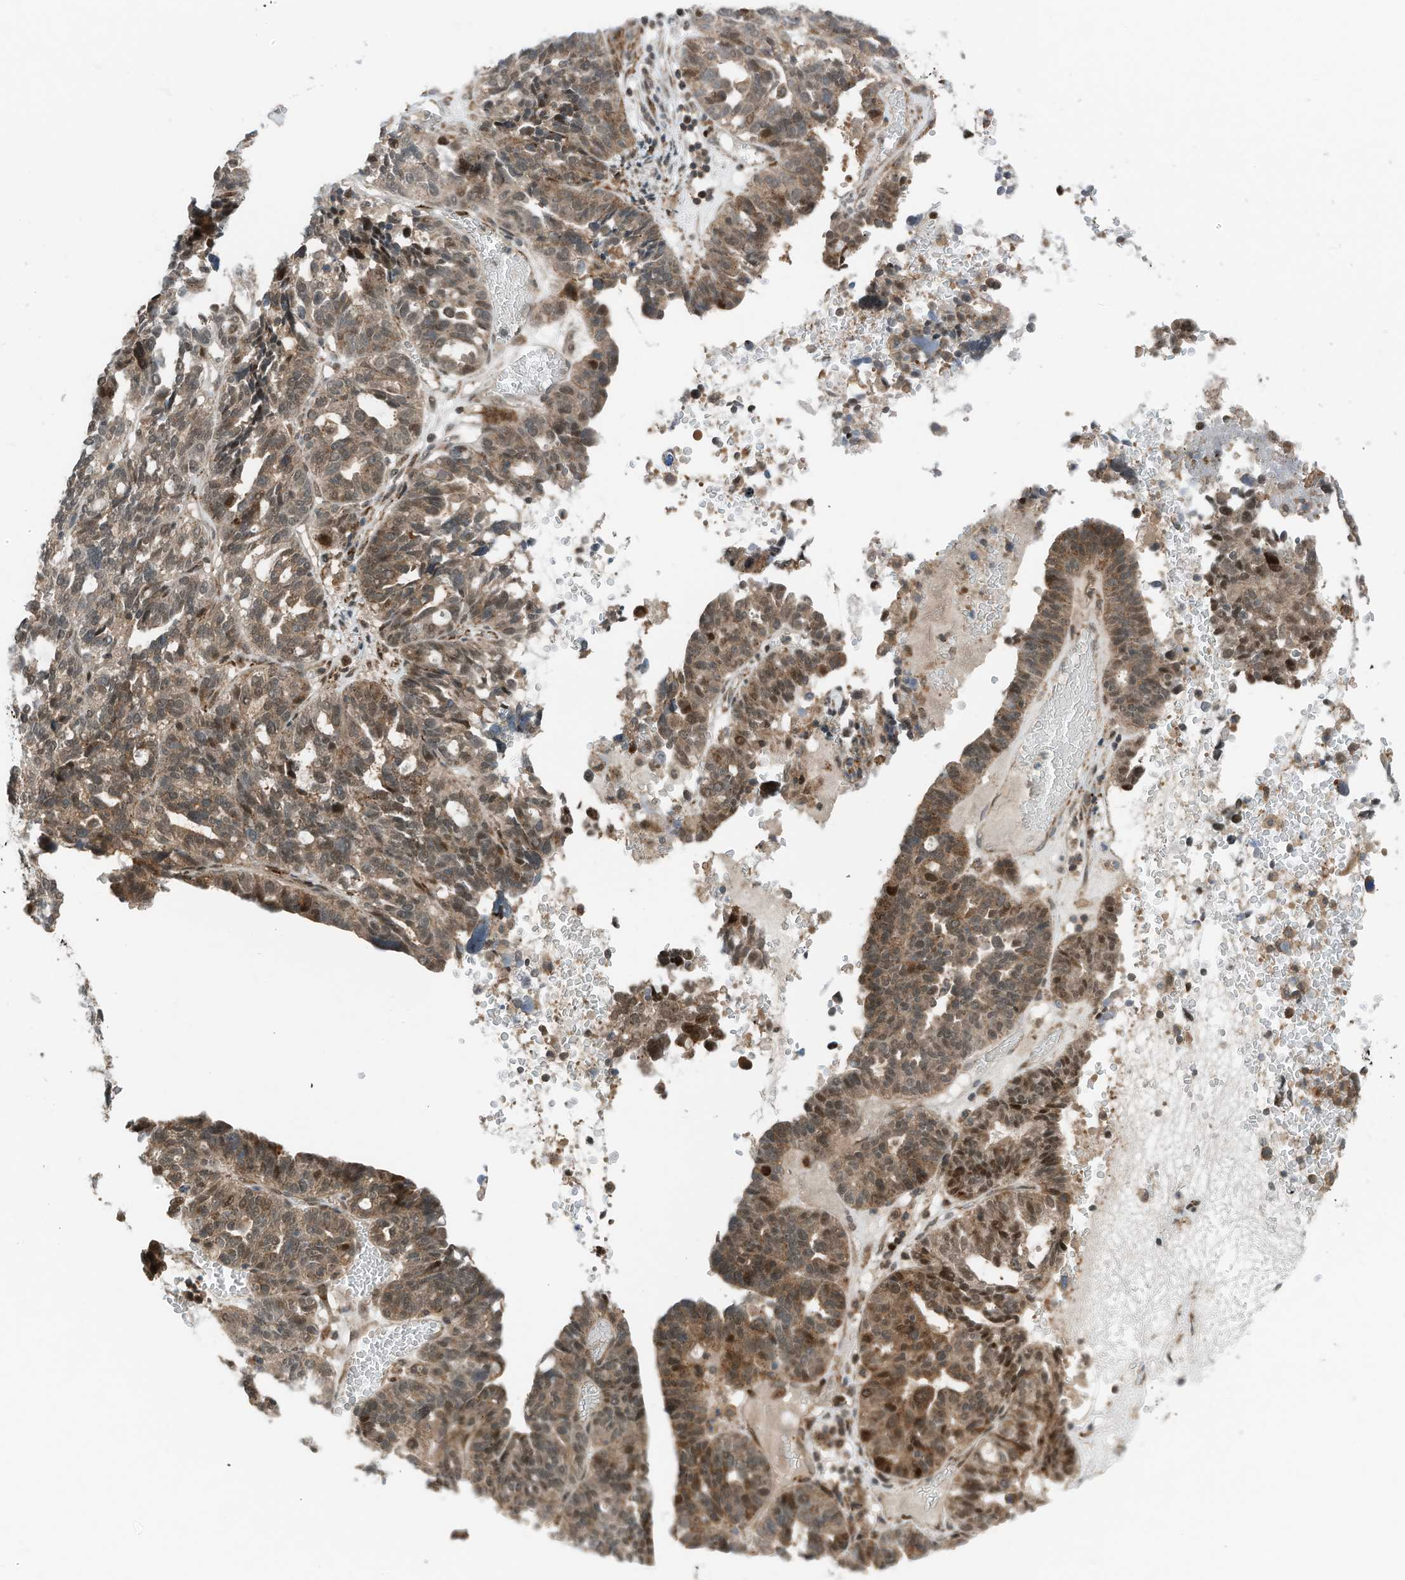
{"staining": {"intensity": "moderate", "quantity": ">75%", "location": "cytoplasmic/membranous,nuclear"}, "tissue": "ovarian cancer", "cell_type": "Tumor cells", "image_type": "cancer", "snomed": [{"axis": "morphology", "description": "Cystadenocarcinoma, serous, NOS"}, {"axis": "topography", "description": "Ovary"}], "caption": "This photomicrograph reveals IHC staining of serous cystadenocarcinoma (ovarian), with medium moderate cytoplasmic/membranous and nuclear positivity in approximately >75% of tumor cells.", "gene": "RMND1", "patient": {"sex": "female", "age": 59}}